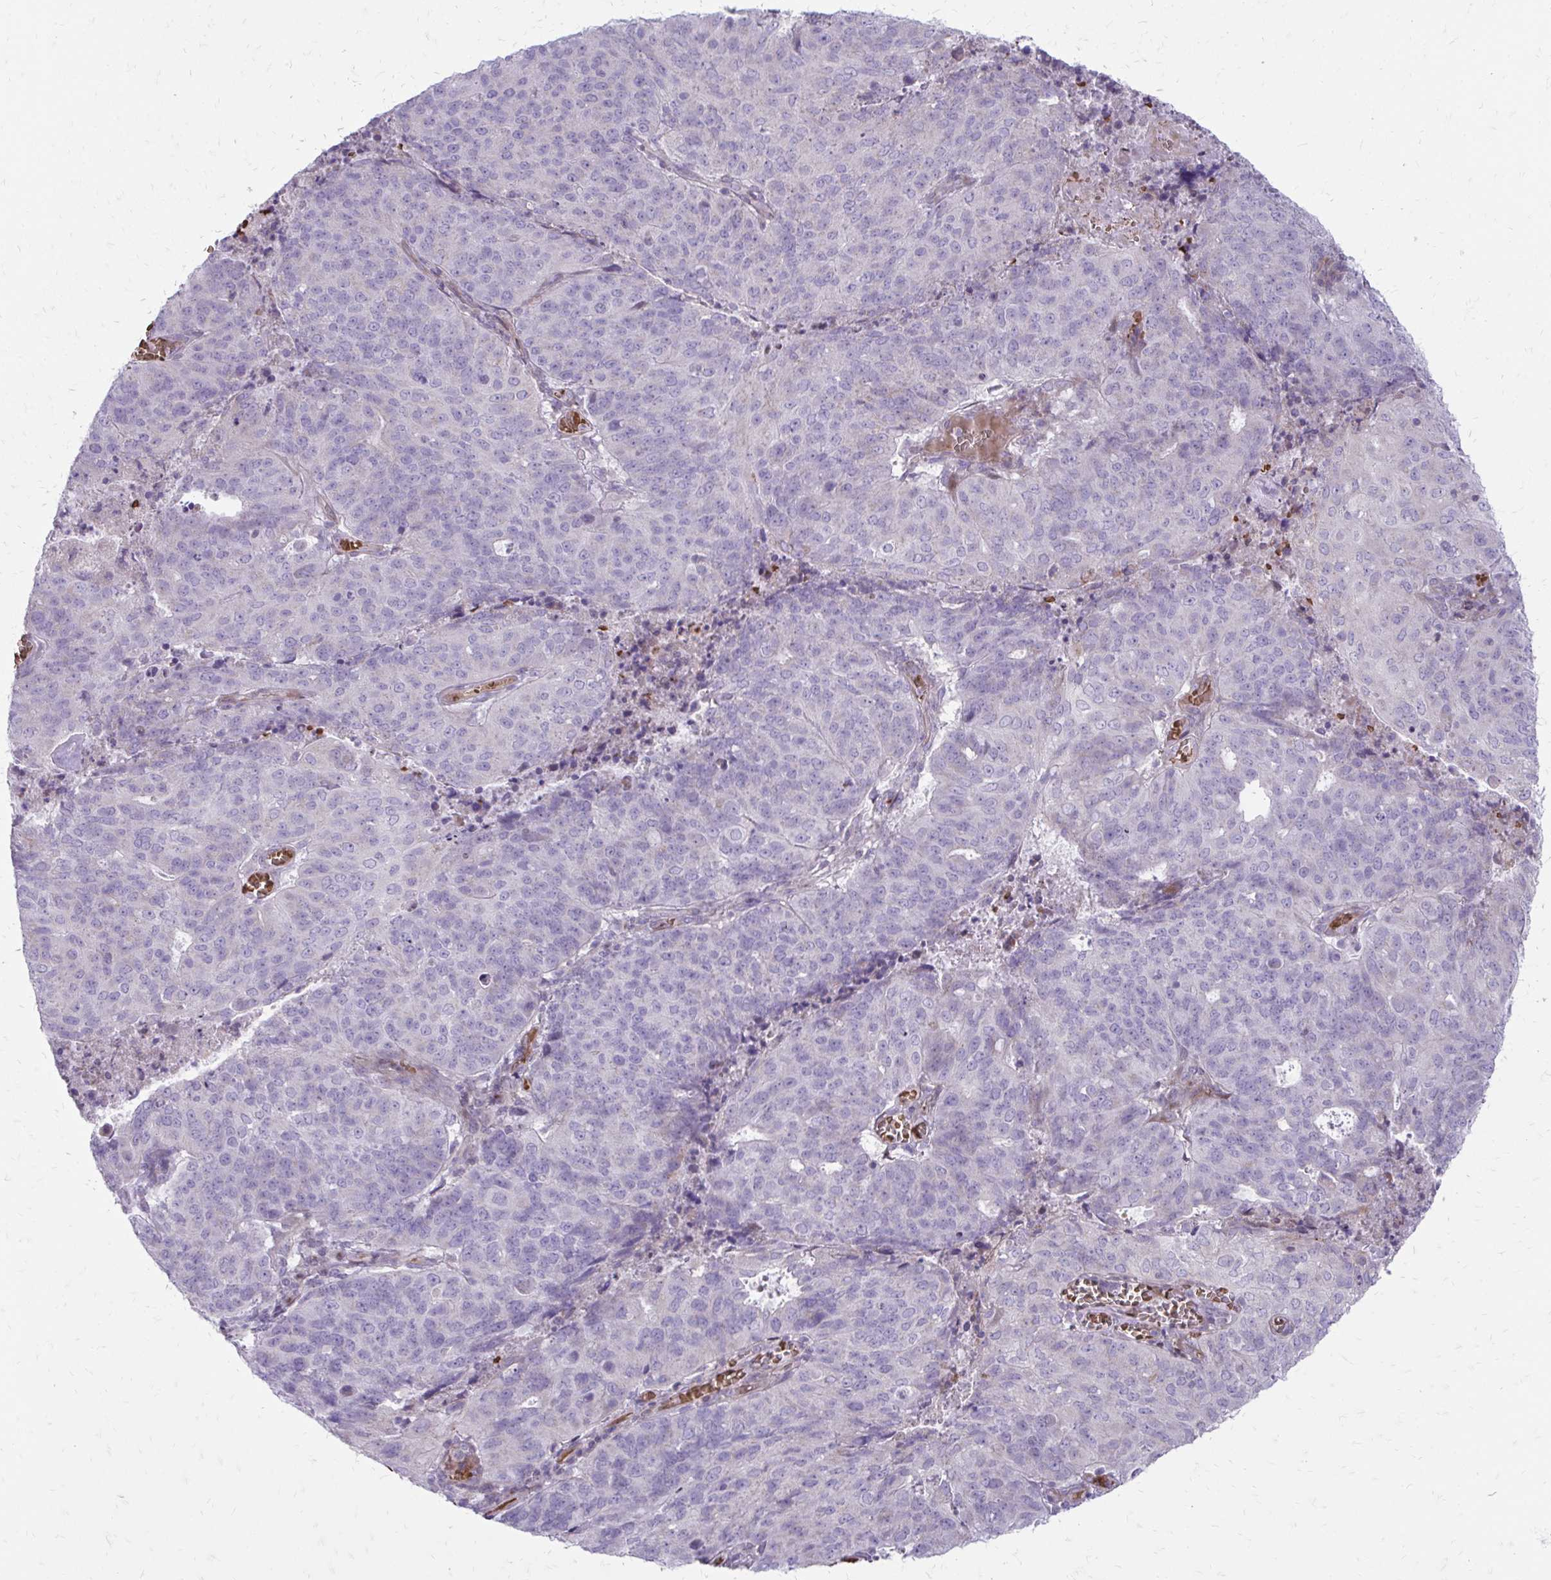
{"staining": {"intensity": "negative", "quantity": "none", "location": "none"}, "tissue": "endometrial cancer", "cell_type": "Tumor cells", "image_type": "cancer", "snomed": [{"axis": "morphology", "description": "Adenocarcinoma, NOS"}, {"axis": "topography", "description": "Endometrium"}], "caption": "There is no significant positivity in tumor cells of adenocarcinoma (endometrial). (Stains: DAB immunohistochemistry (IHC) with hematoxylin counter stain, Microscopy: brightfield microscopy at high magnification).", "gene": "FUNDC2", "patient": {"sex": "female", "age": 82}}